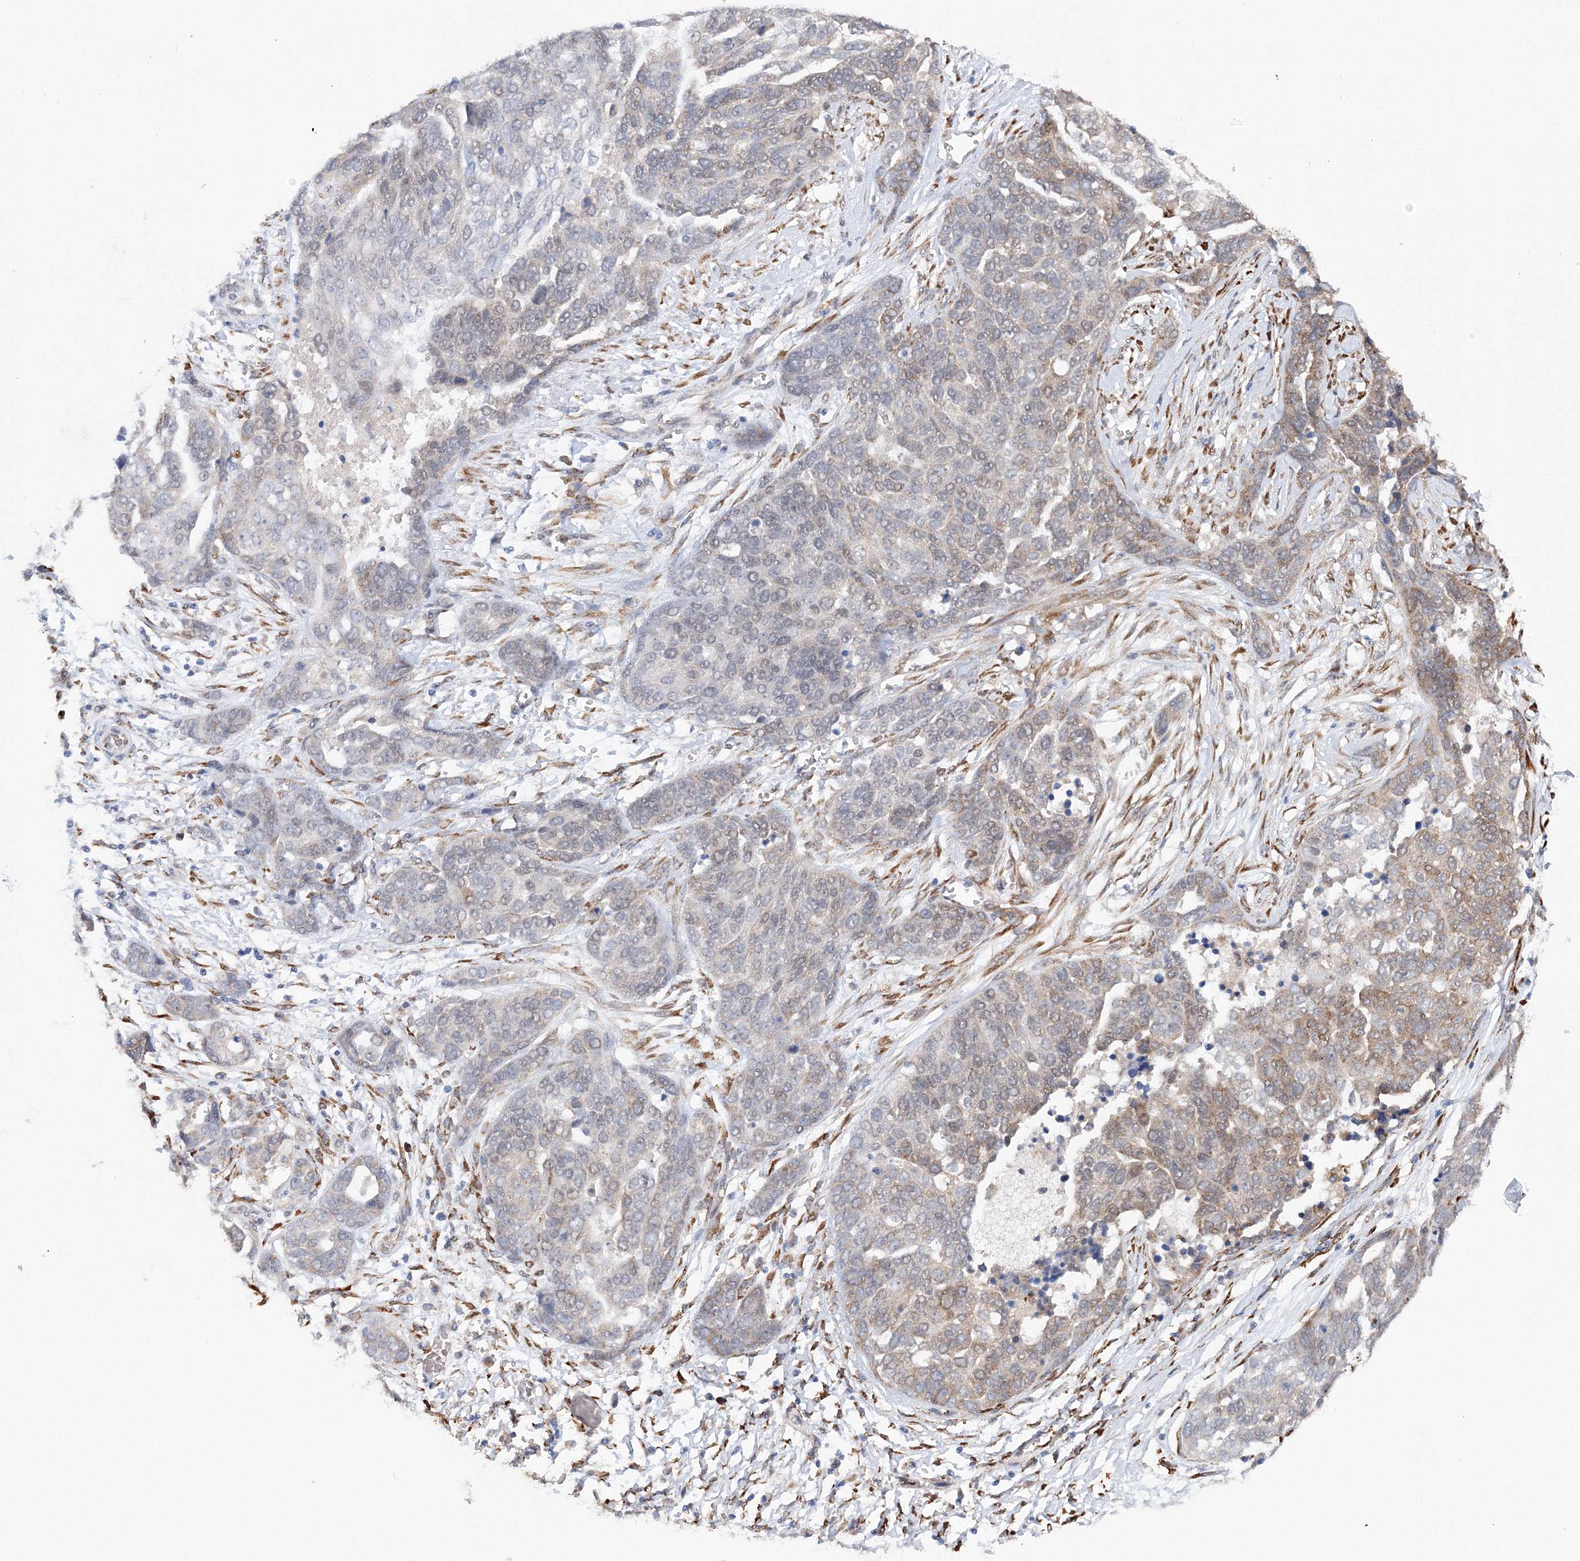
{"staining": {"intensity": "moderate", "quantity": "<25%", "location": "cytoplasmic/membranous"}, "tissue": "ovarian cancer", "cell_type": "Tumor cells", "image_type": "cancer", "snomed": [{"axis": "morphology", "description": "Cystadenocarcinoma, serous, NOS"}, {"axis": "topography", "description": "Ovary"}], "caption": "Protein expression analysis of ovarian serous cystadenocarcinoma exhibits moderate cytoplasmic/membranous expression in approximately <25% of tumor cells.", "gene": "DIS3L2", "patient": {"sex": "female", "age": 44}}